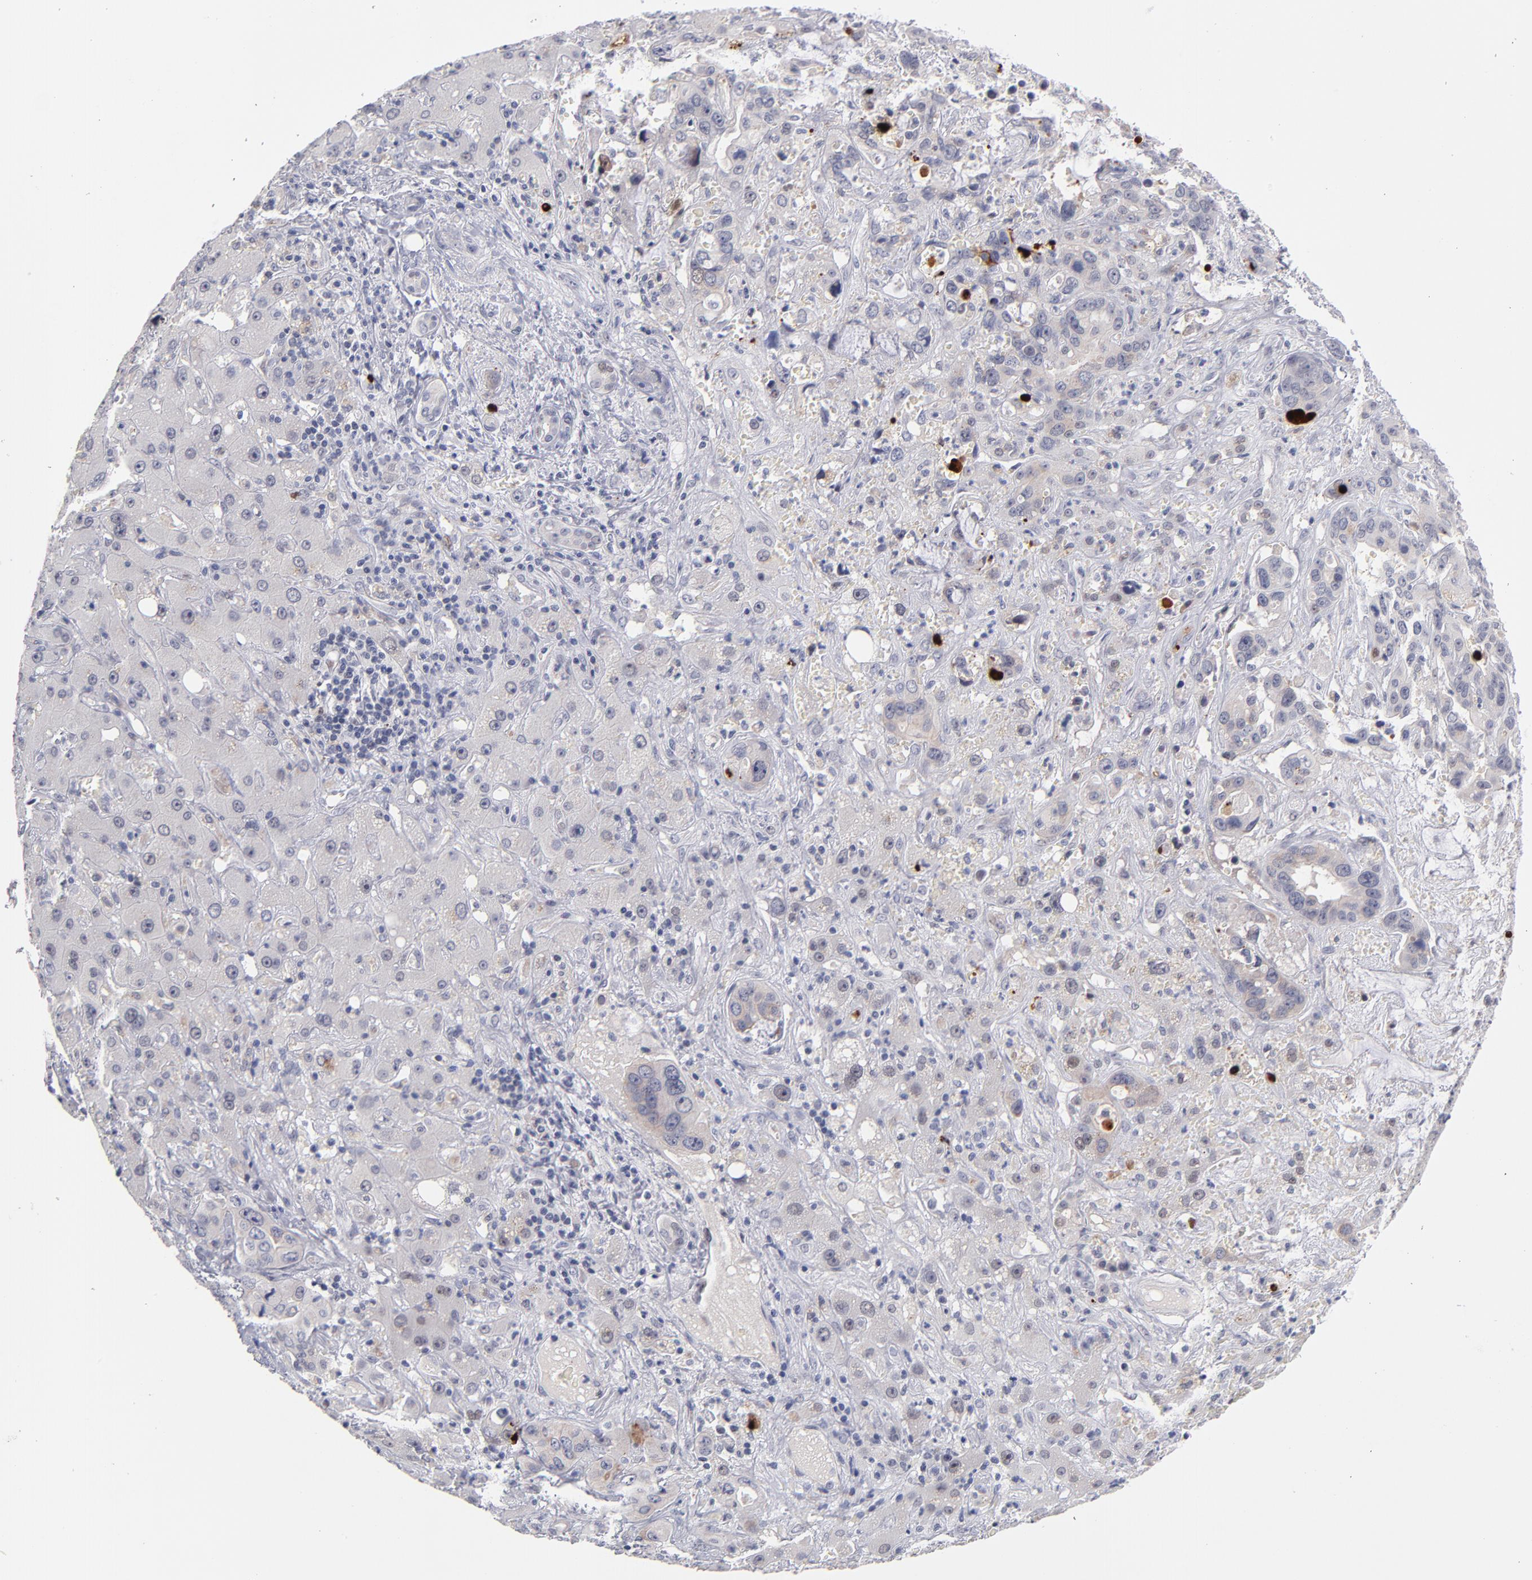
{"staining": {"intensity": "weak", "quantity": "<25%", "location": "cytoplasmic/membranous"}, "tissue": "liver cancer", "cell_type": "Tumor cells", "image_type": "cancer", "snomed": [{"axis": "morphology", "description": "Cholangiocarcinoma"}, {"axis": "topography", "description": "Liver"}], "caption": "This is an IHC histopathology image of human cholangiocarcinoma (liver). There is no staining in tumor cells.", "gene": "PARP1", "patient": {"sex": "female", "age": 65}}